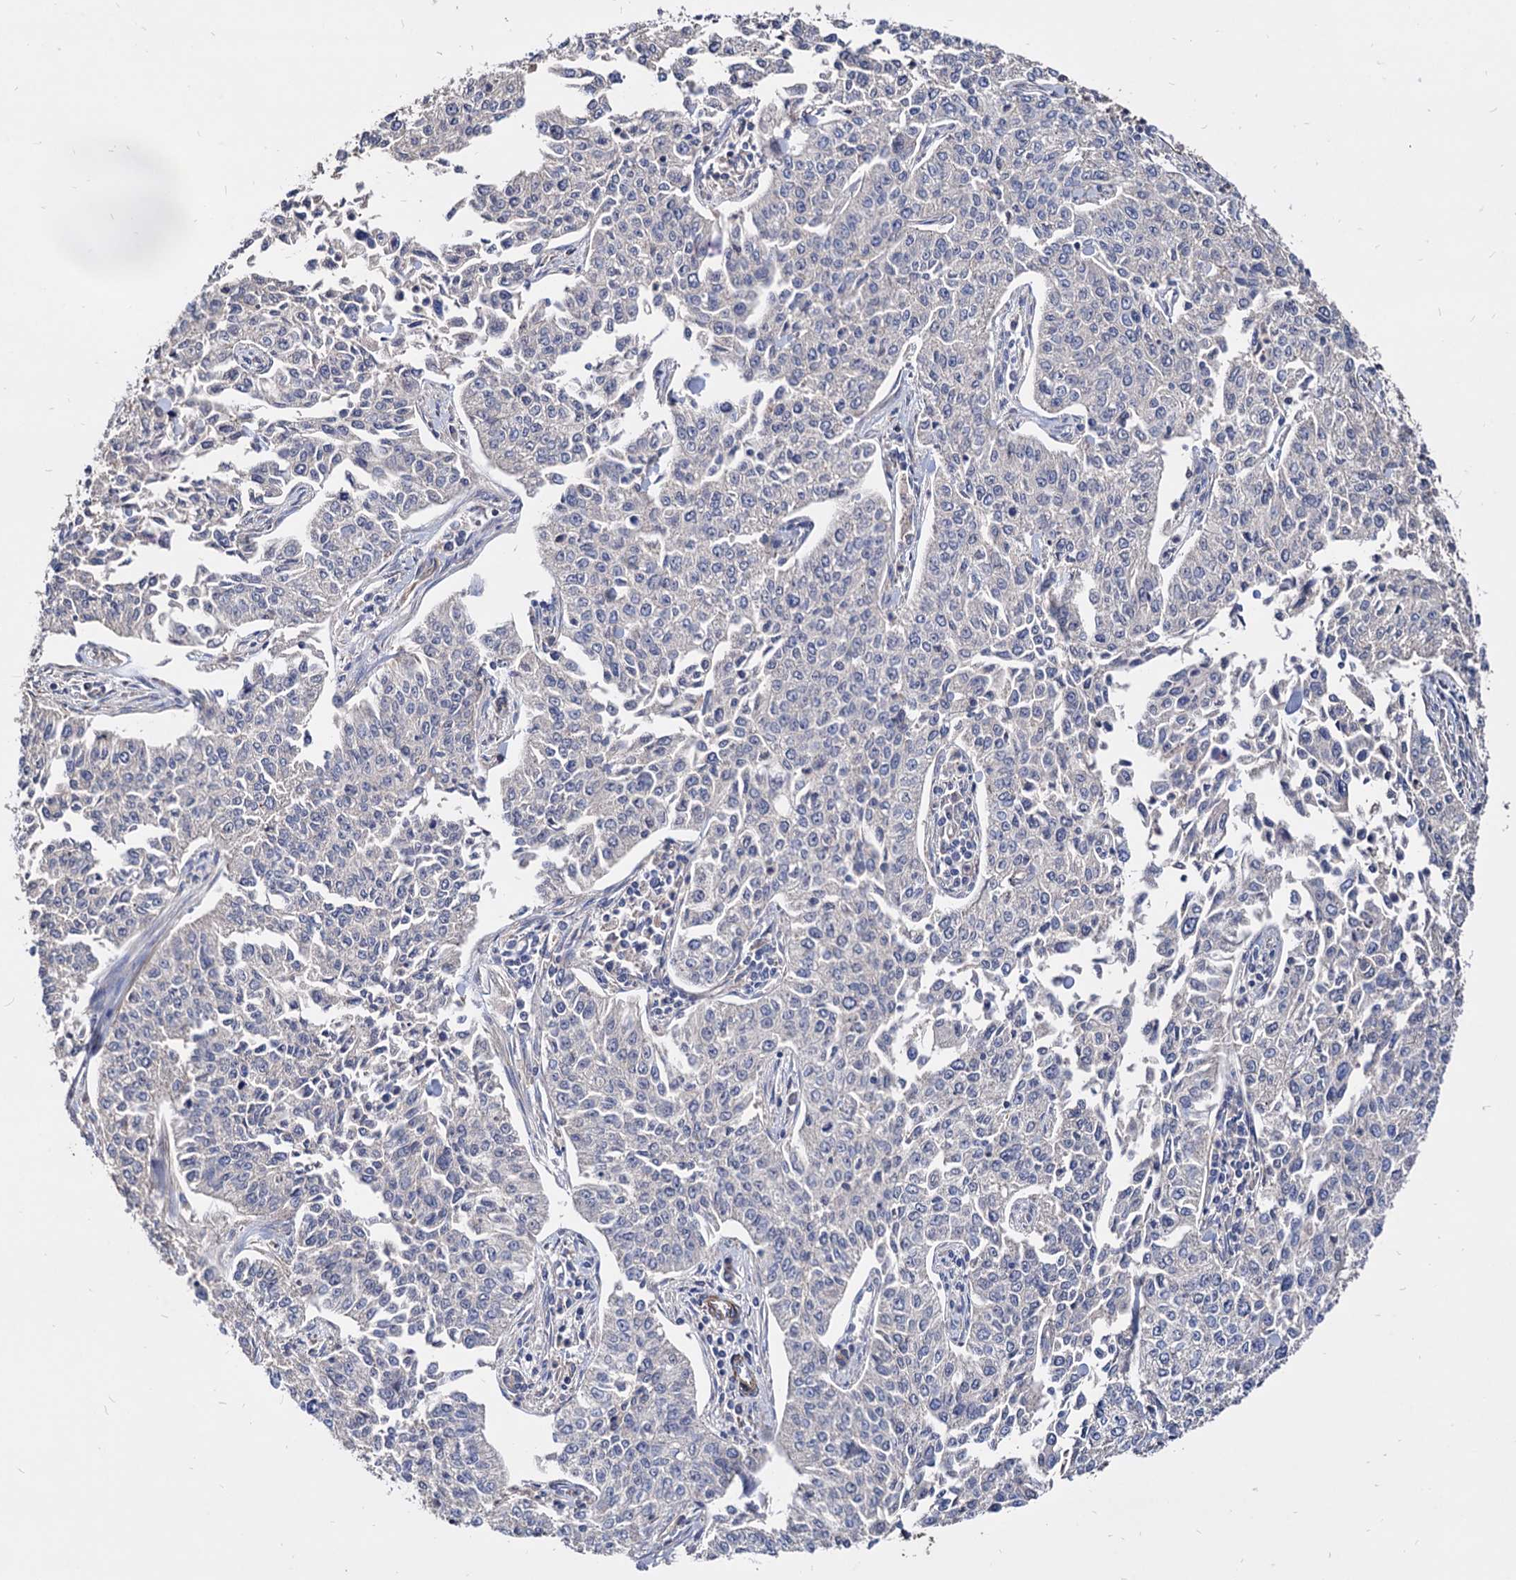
{"staining": {"intensity": "negative", "quantity": "none", "location": "none"}, "tissue": "cervical cancer", "cell_type": "Tumor cells", "image_type": "cancer", "snomed": [{"axis": "morphology", "description": "Squamous cell carcinoma, NOS"}, {"axis": "topography", "description": "Cervix"}], "caption": "Immunohistochemical staining of cervical cancer demonstrates no significant positivity in tumor cells. Nuclei are stained in blue.", "gene": "WDR11", "patient": {"sex": "female", "age": 35}}